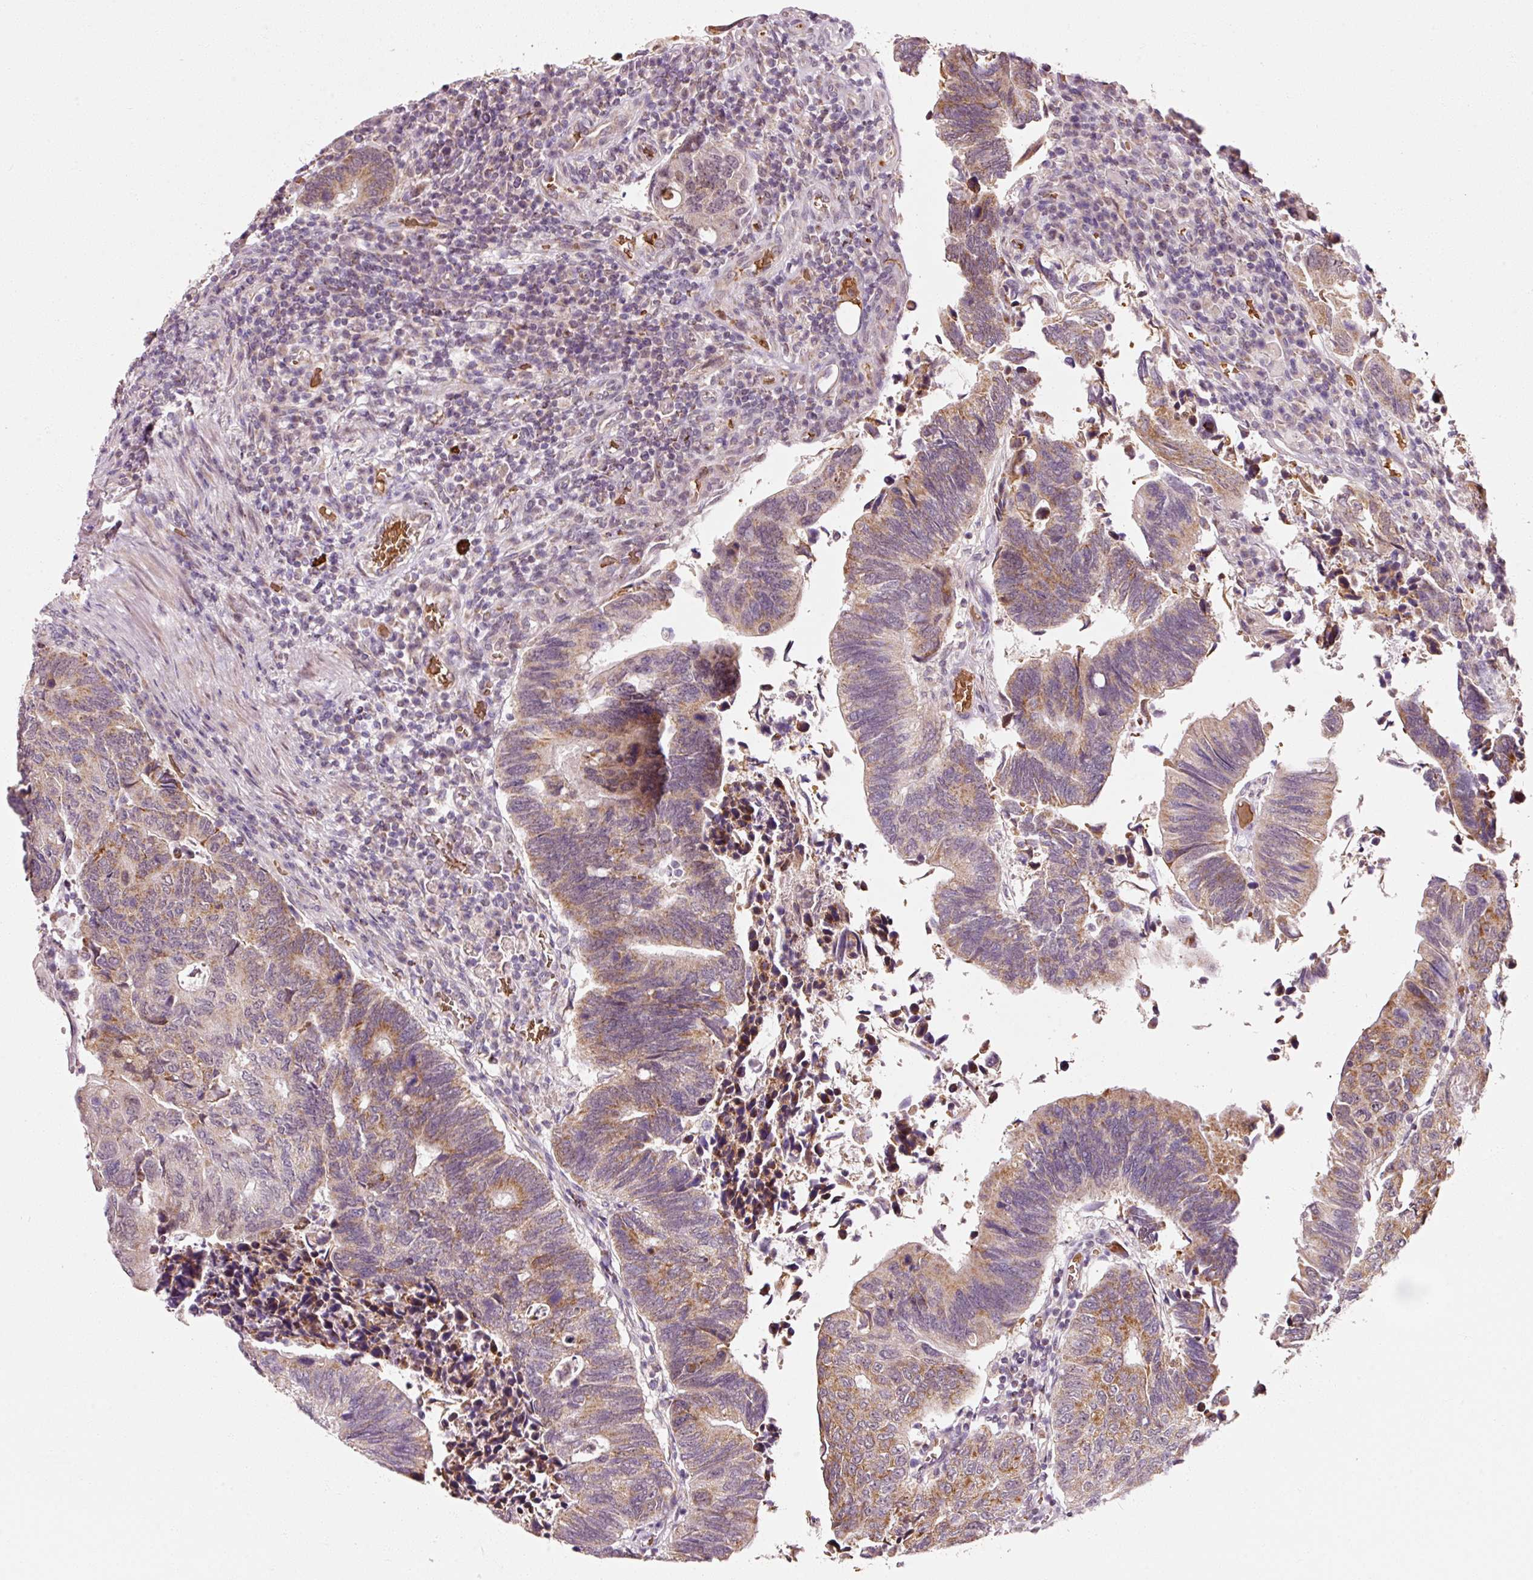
{"staining": {"intensity": "moderate", "quantity": "25%-75%", "location": "cytoplasmic/membranous"}, "tissue": "colorectal cancer", "cell_type": "Tumor cells", "image_type": "cancer", "snomed": [{"axis": "morphology", "description": "Adenocarcinoma, NOS"}, {"axis": "topography", "description": "Colon"}], "caption": "About 25%-75% of tumor cells in colorectal cancer exhibit moderate cytoplasmic/membranous protein positivity as visualized by brown immunohistochemical staining.", "gene": "ZNF460", "patient": {"sex": "male", "age": 87}}